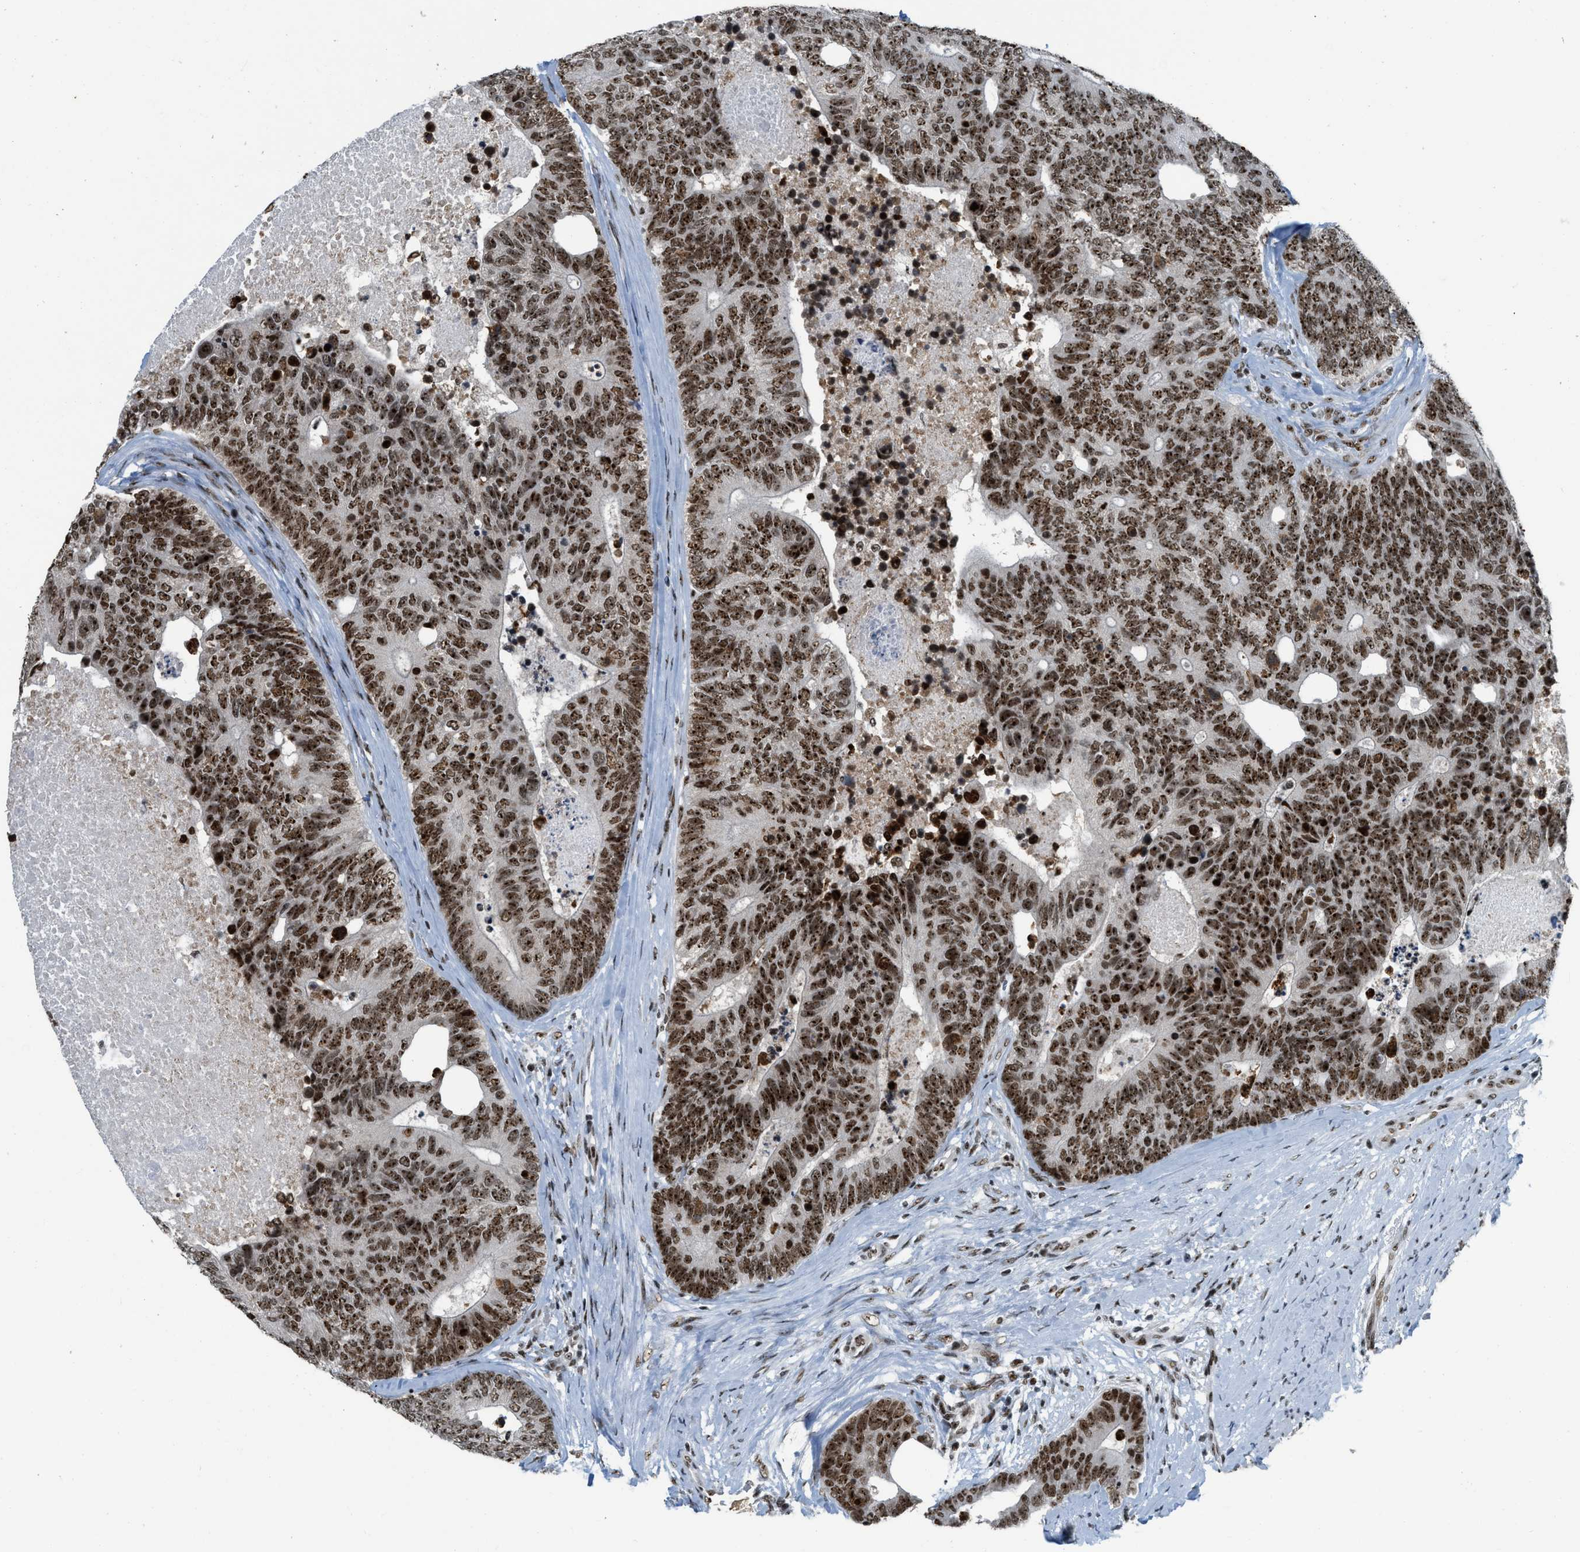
{"staining": {"intensity": "strong", "quantity": ">75%", "location": "nuclear"}, "tissue": "colorectal cancer", "cell_type": "Tumor cells", "image_type": "cancer", "snomed": [{"axis": "morphology", "description": "Adenocarcinoma, NOS"}, {"axis": "topography", "description": "Colon"}], "caption": "A histopathology image of colorectal adenocarcinoma stained for a protein shows strong nuclear brown staining in tumor cells. (Stains: DAB (3,3'-diaminobenzidine) in brown, nuclei in blue, Microscopy: brightfield microscopy at high magnification).", "gene": "URB1", "patient": {"sex": "female", "age": 67}}